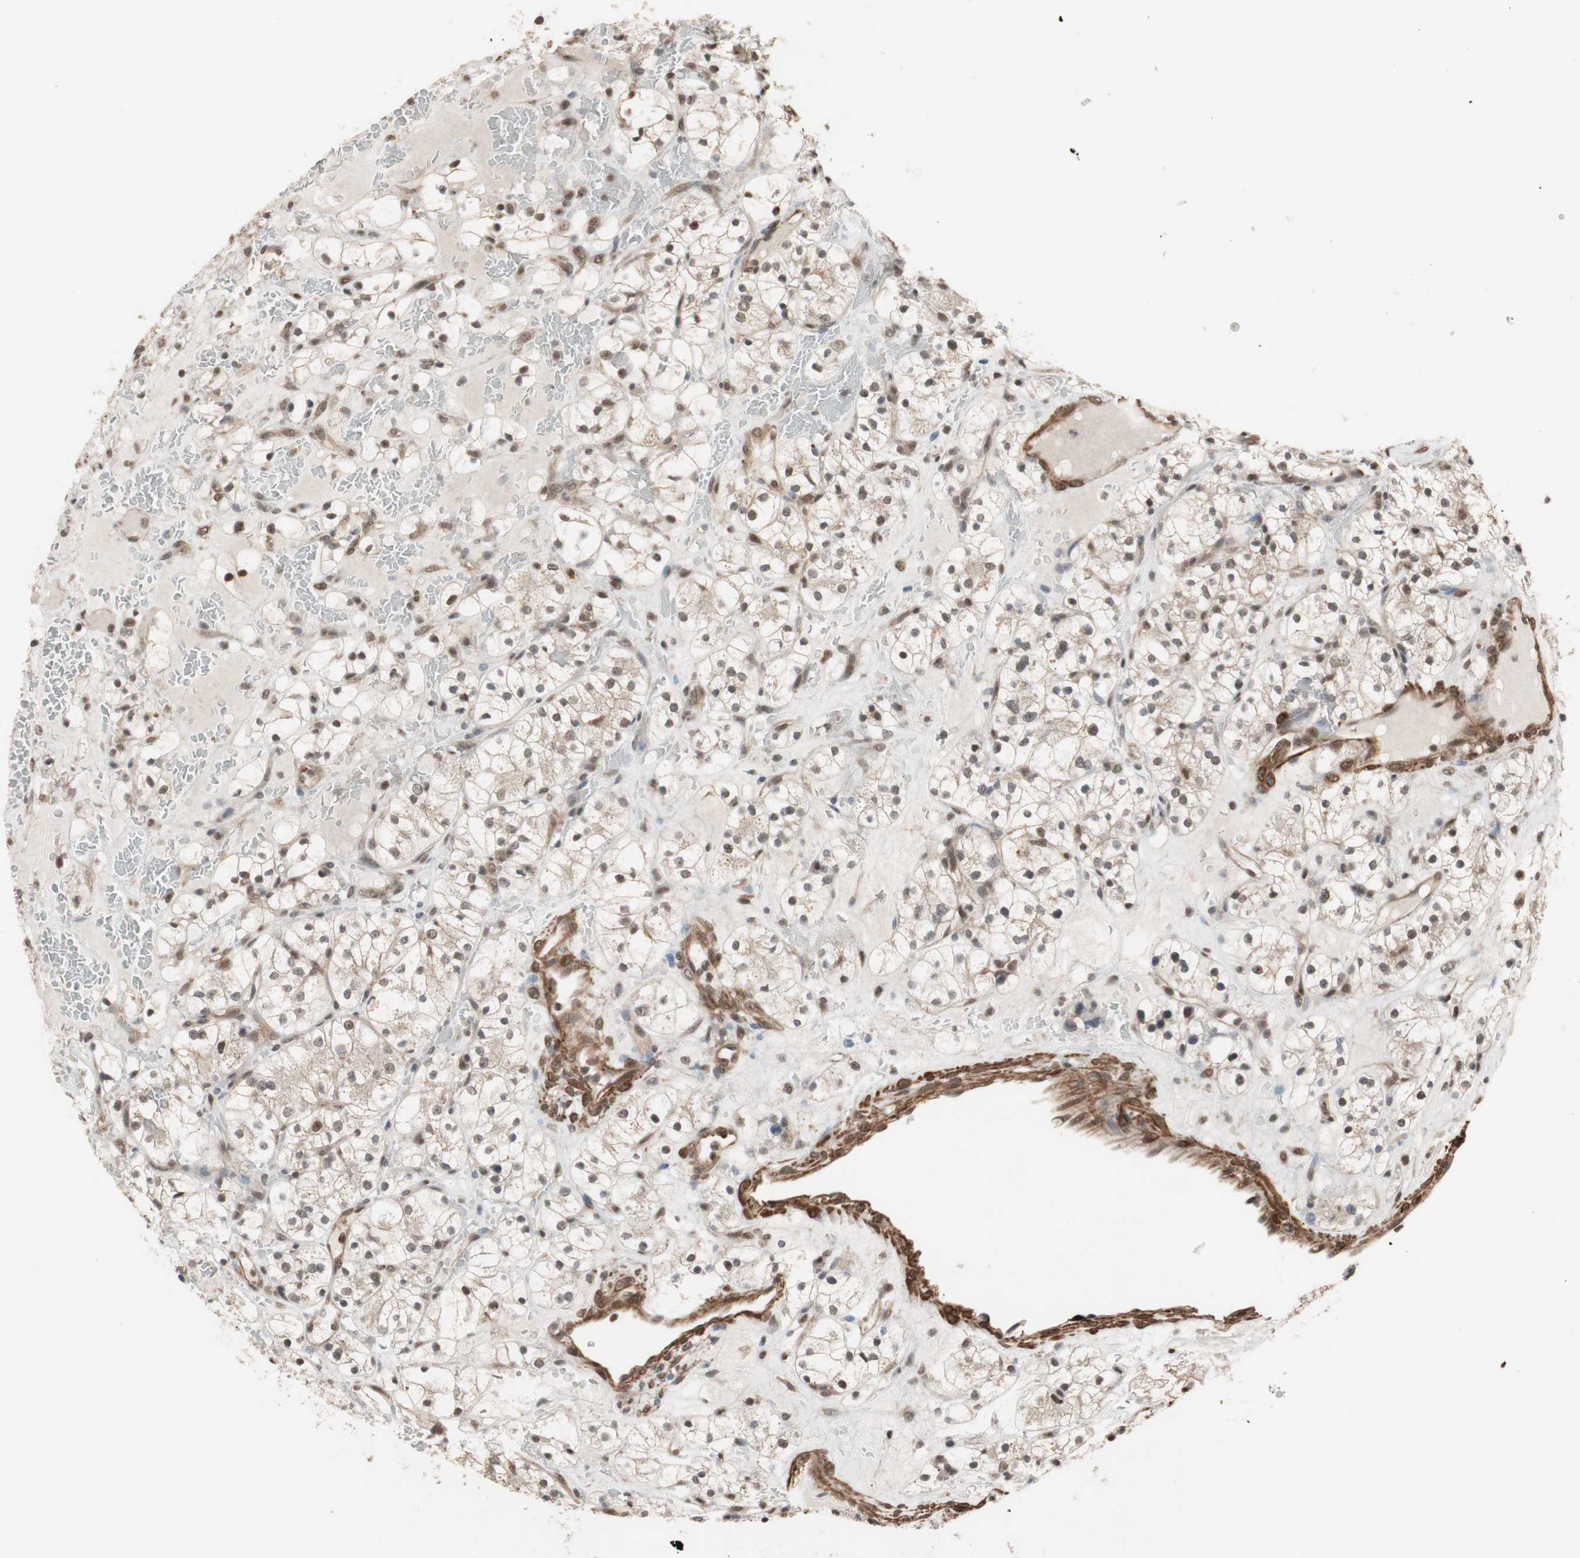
{"staining": {"intensity": "weak", "quantity": "25%-75%", "location": "cytoplasmic/membranous,nuclear"}, "tissue": "renal cancer", "cell_type": "Tumor cells", "image_type": "cancer", "snomed": [{"axis": "morphology", "description": "Adenocarcinoma, NOS"}, {"axis": "topography", "description": "Kidney"}], "caption": "A low amount of weak cytoplasmic/membranous and nuclear expression is identified in about 25%-75% of tumor cells in renal cancer (adenocarcinoma) tissue. The protein of interest is shown in brown color, while the nuclei are stained blue.", "gene": "DRAP1", "patient": {"sex": "female", "age": 60}}